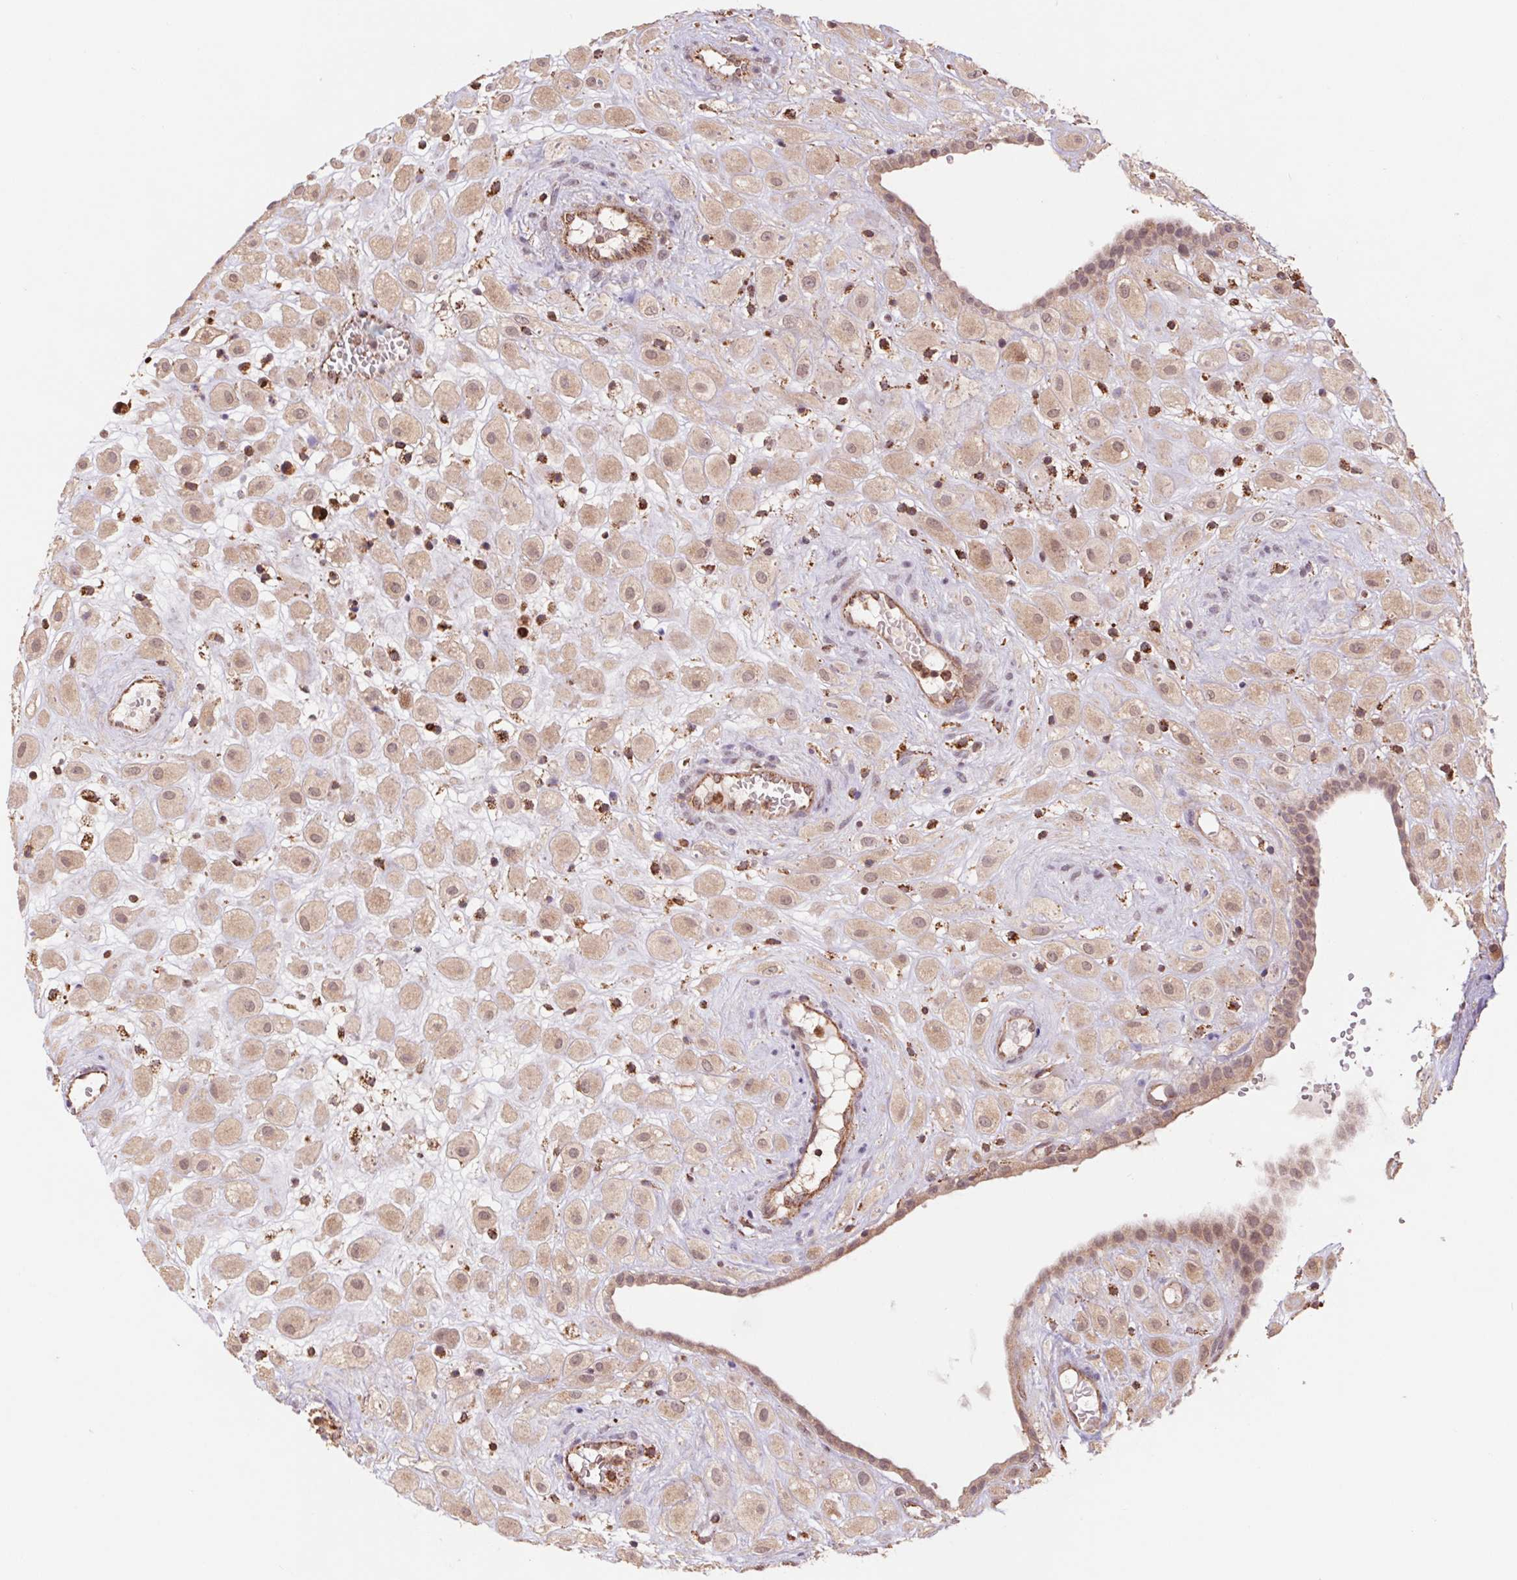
{"staining": {"intensity": "weak", "quantity": ">75%", "location": "cytoplasmic/membranous,nuclear"}, "tissue": "placenta", "cell_type": "Decidual cells", "image_type": "normal", "snomed": [{"axis": "morphology", "description": "Normal tissue, NOS"}, {"axis": "topography", "description": "Placenta"}], "caption": "Weak cytoplasmic/membranous,nuclear protein staining is appreciated in approximately >75% of decidual cells in placenta. The protein of interest is stained brown, and the nuclei are stained in blue (DAB (3,3'-diaminobenzidine) IHC with brightfield microscopy, high magnification).", "gene": "URM1", "patient": {"sex": "female", "age": 24}}